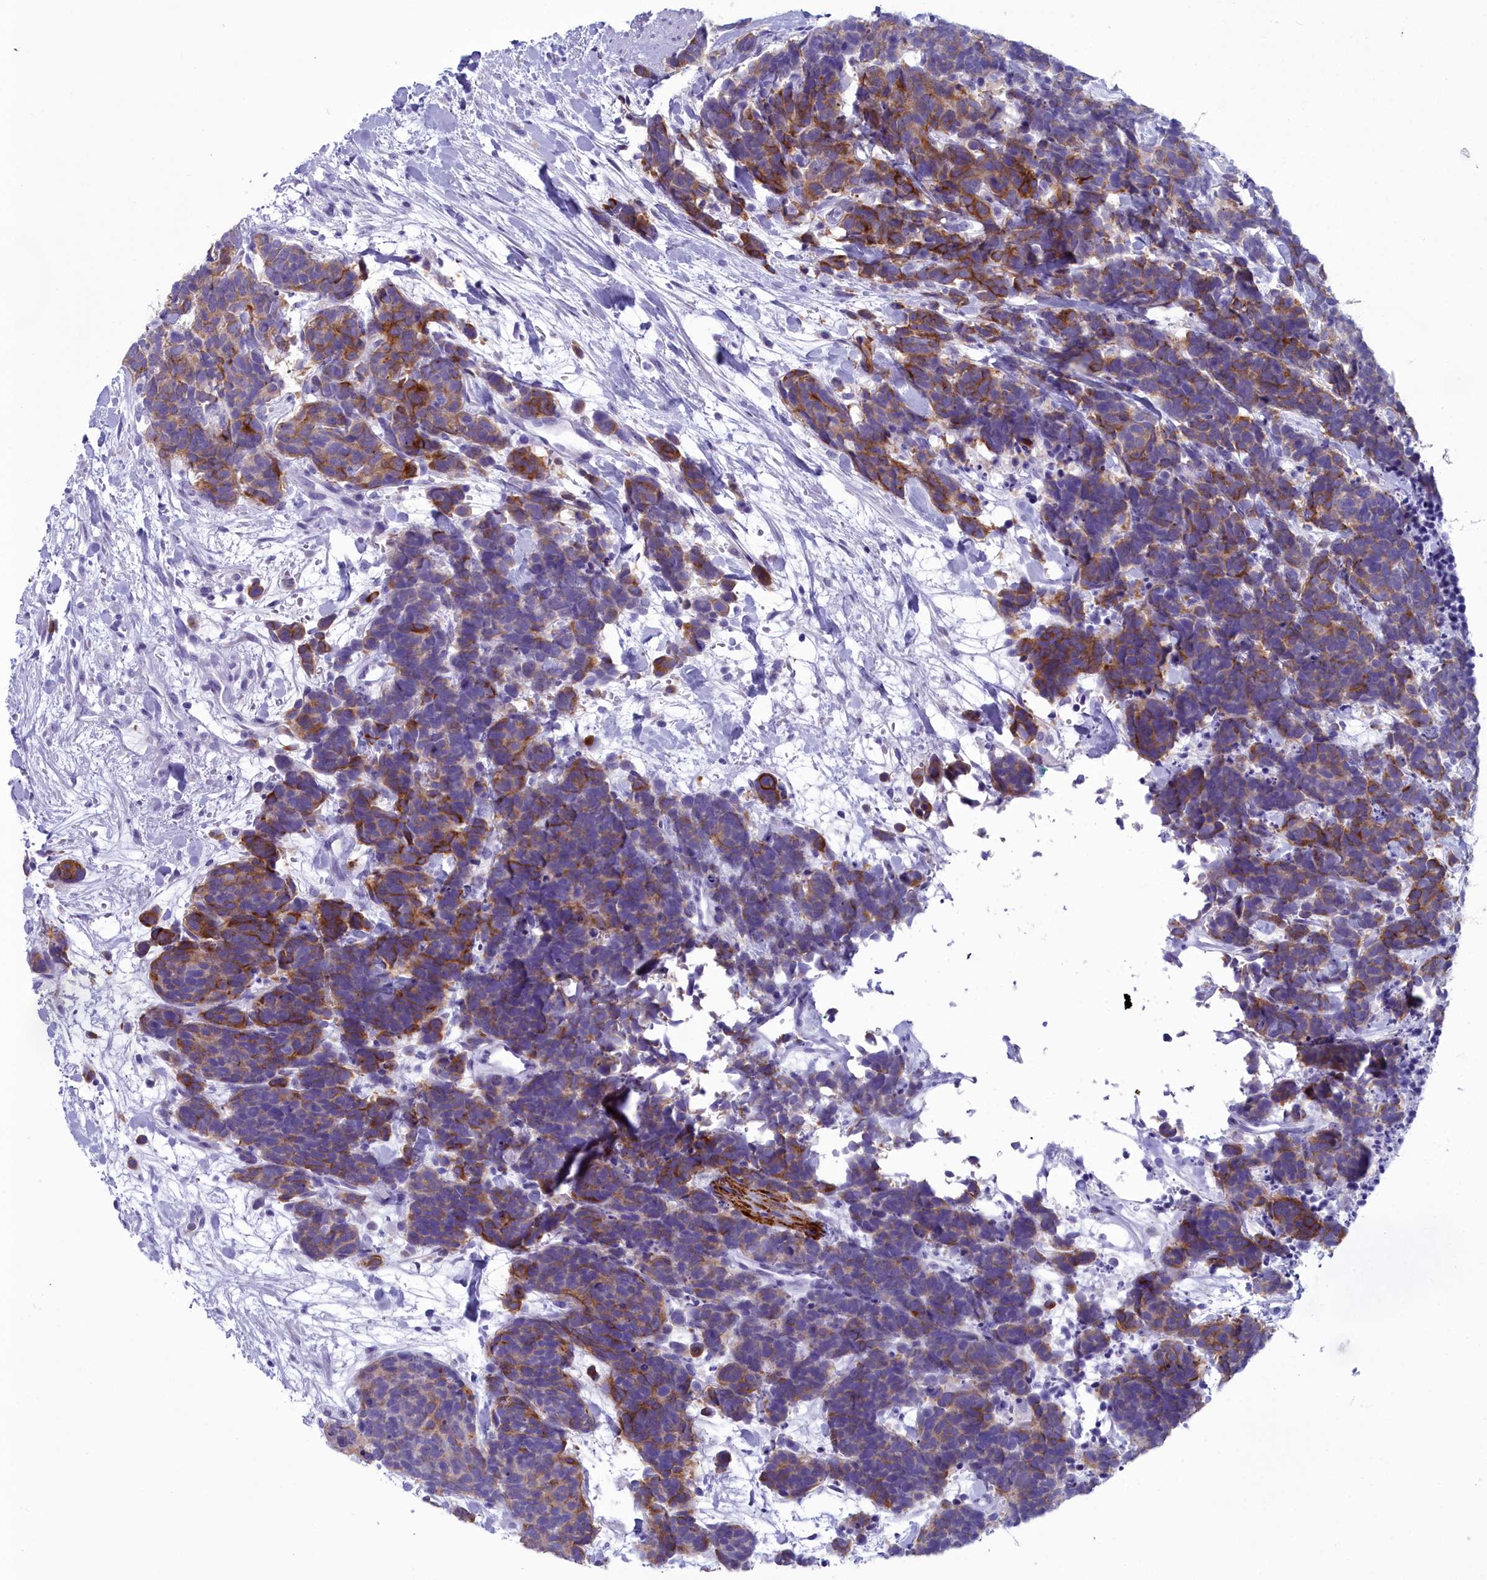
{"staining": {"intensity": "moderate", "quantity": ">75%", "location": "cytoplasmic/membranous"}, "tissue": "carcinoid", "cell_type": "Tumor cells", "image_type": "cancer", "snomed": [{"axis": "morphology", "description": "Carcinoma, NOS"}, {"axis": "morphology", "description": "Carcinoid, malignant, NOS"}, {"axis": "topography", "description": "Prostate"}], "caption": "High-power microscopy captured an immunohistochemistry (IHC) histopathology image of carcinoma, revealing moderate cytoplasmic/membranous staining in about >75% of tumor cells.", "gene": "MAP6", "patient": {"sex": "male", "age": 57}}